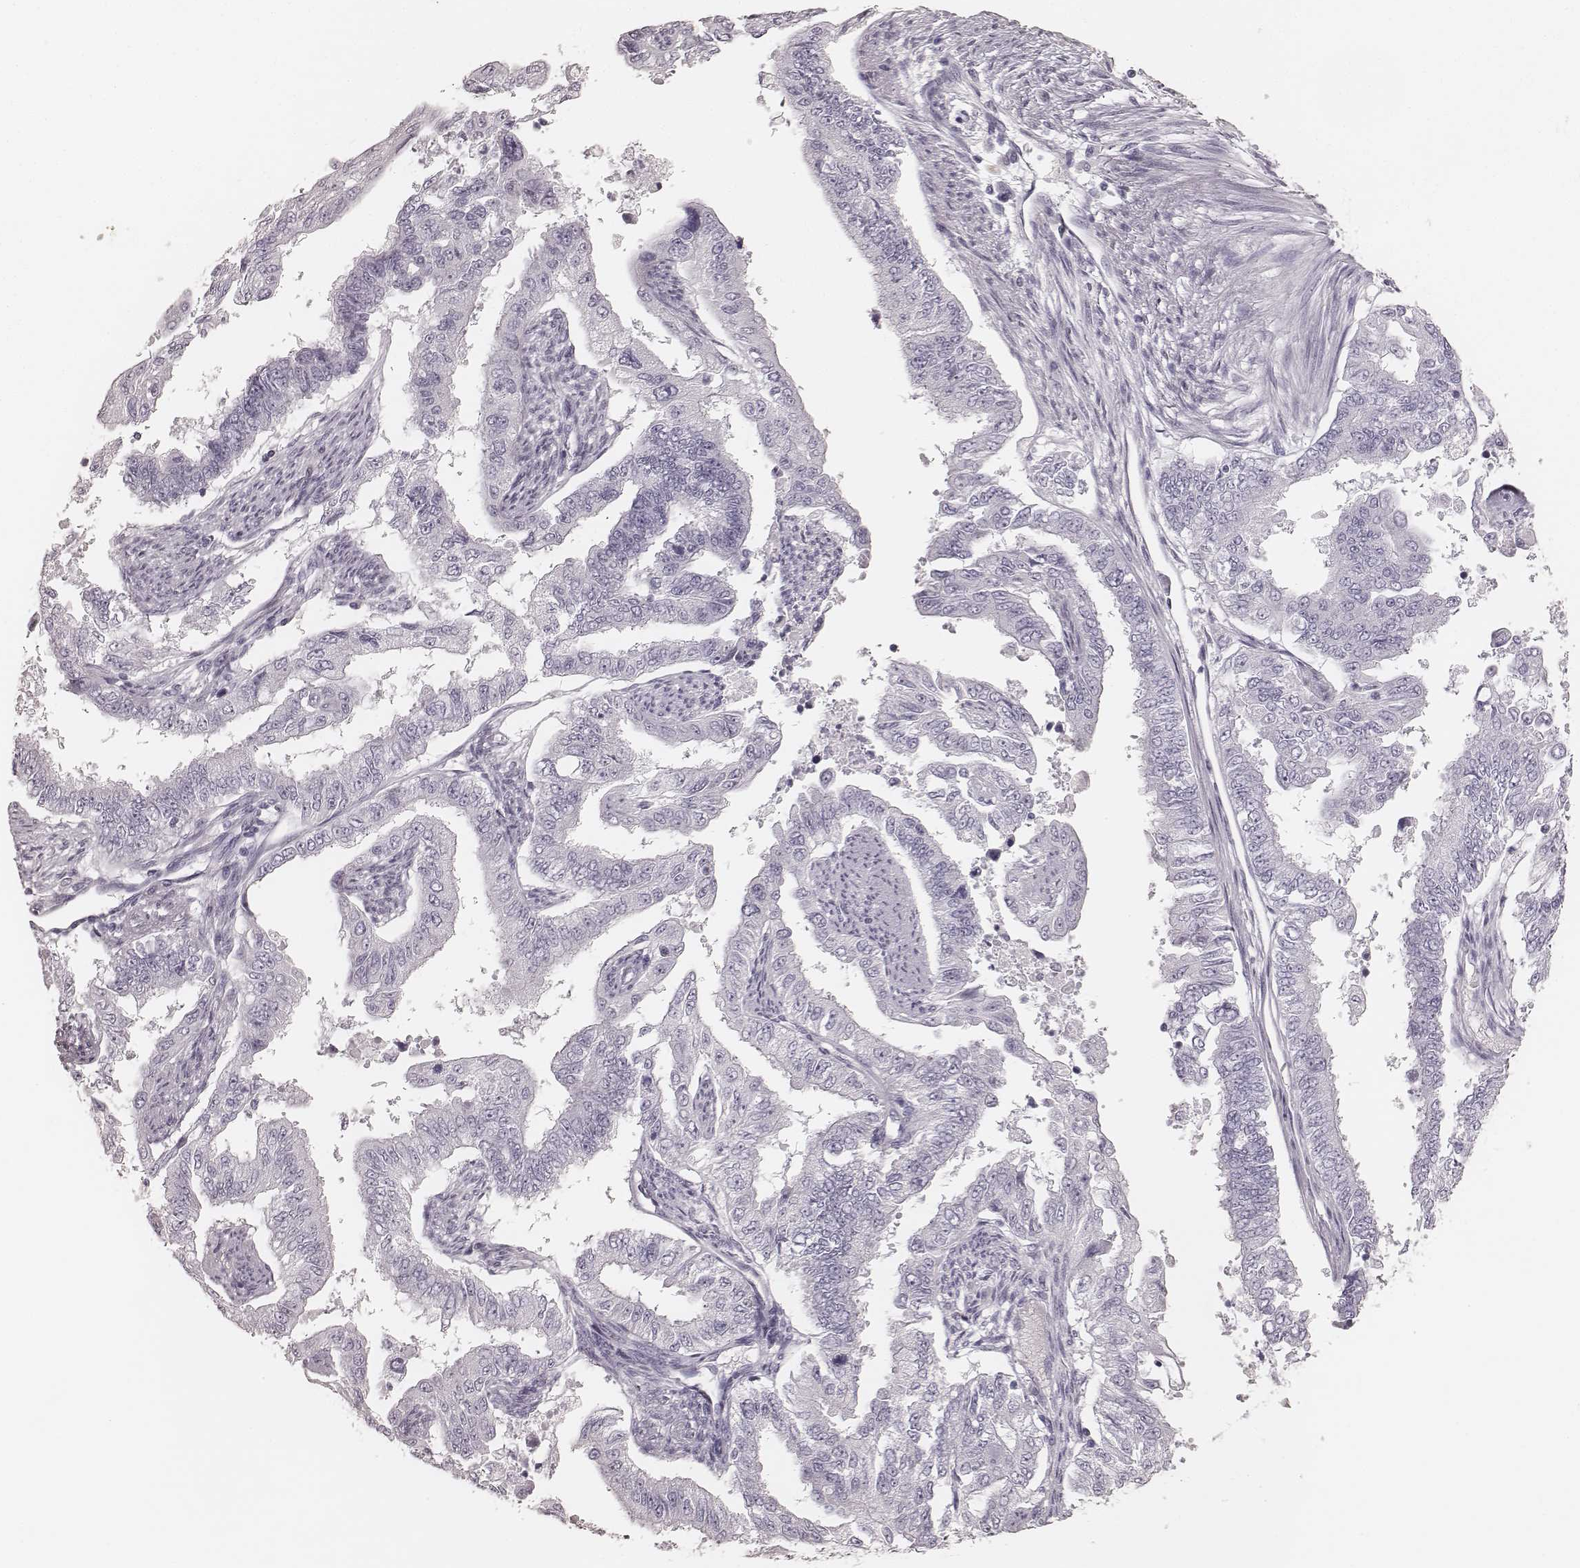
{"staining": {"intensity": "negative", "quantity": "none", "location": "none"}, "tissue": "endometrial cancer", "cell_type": "Tumor cells", "image_type": "cancer", "snomed": [{"axis": "morphology", "description": "Adenocarcinoma, NOS"}, {"axis": "topography", "description": "Uterus"}], "caption": "The micrograph shows no staining of tumor cells in endometrial cancer. (Immunohistochemistry (ihc), brightfield microscopy, high magnification).", "gene": "KRT82", "patient": {"sex": "female", "age": 59}}